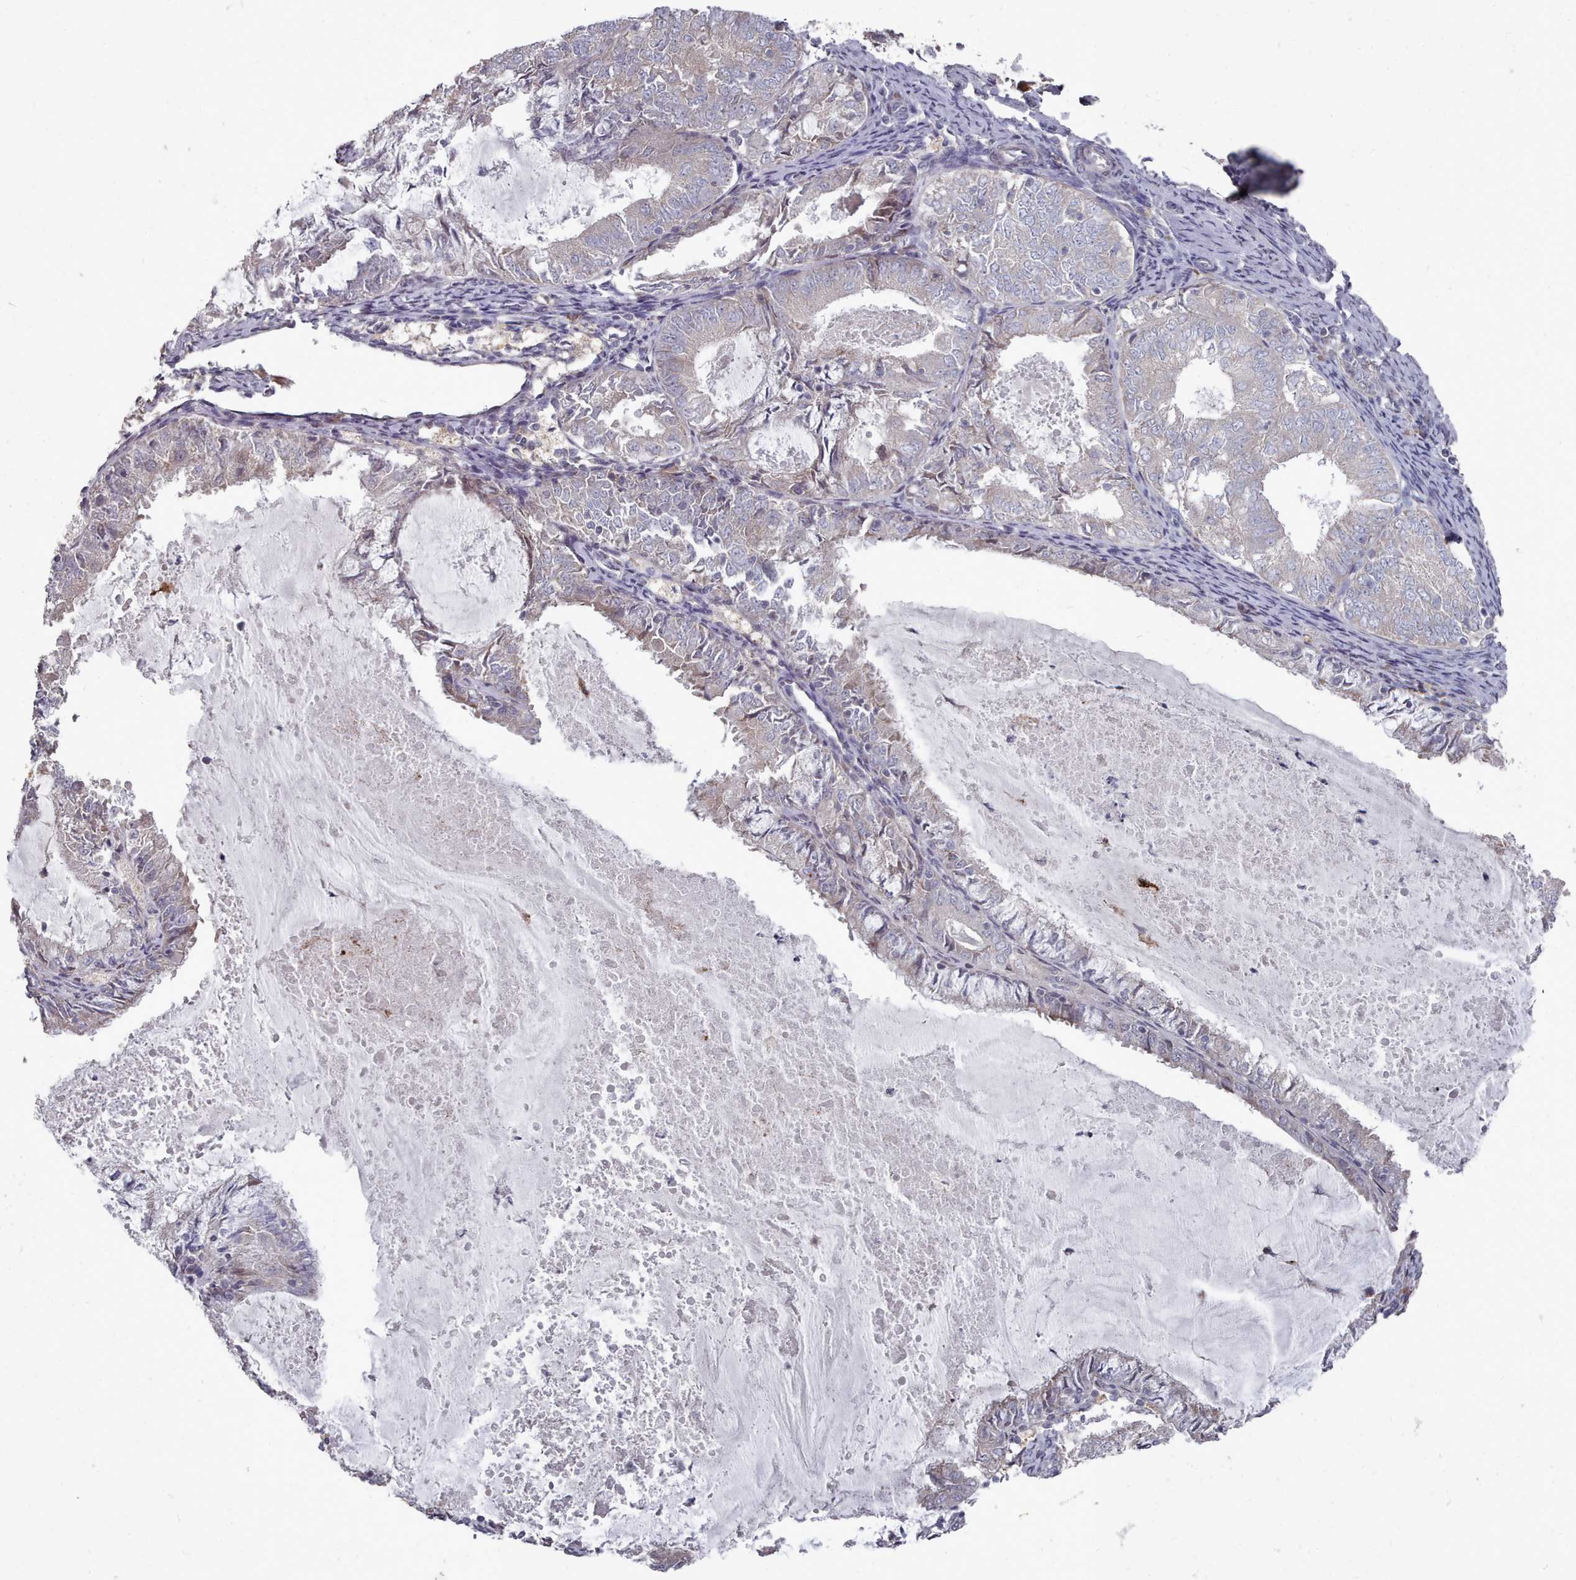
{"staining": {"intensity": "negative", "quantity": "none", "location": "none"}, "tissue": "endometrial cancer", "cell_type": "Tumor cells", "image_type": "cancer", "snomed": [{"axis": "morphology", "description": "Adenocarcinoma, NOS"}, {"axis": "topography", "description": "Endometrium"}], "caption": "IHC of endometrial adenocarcinoma exhibits no expression in tumor cells. The staining is performed using DAB brown chromogen with nuclei counter-stained in using hematoxylin.", "gene": "ACKR3", "patient": {"sex": "female", "age": 57}}